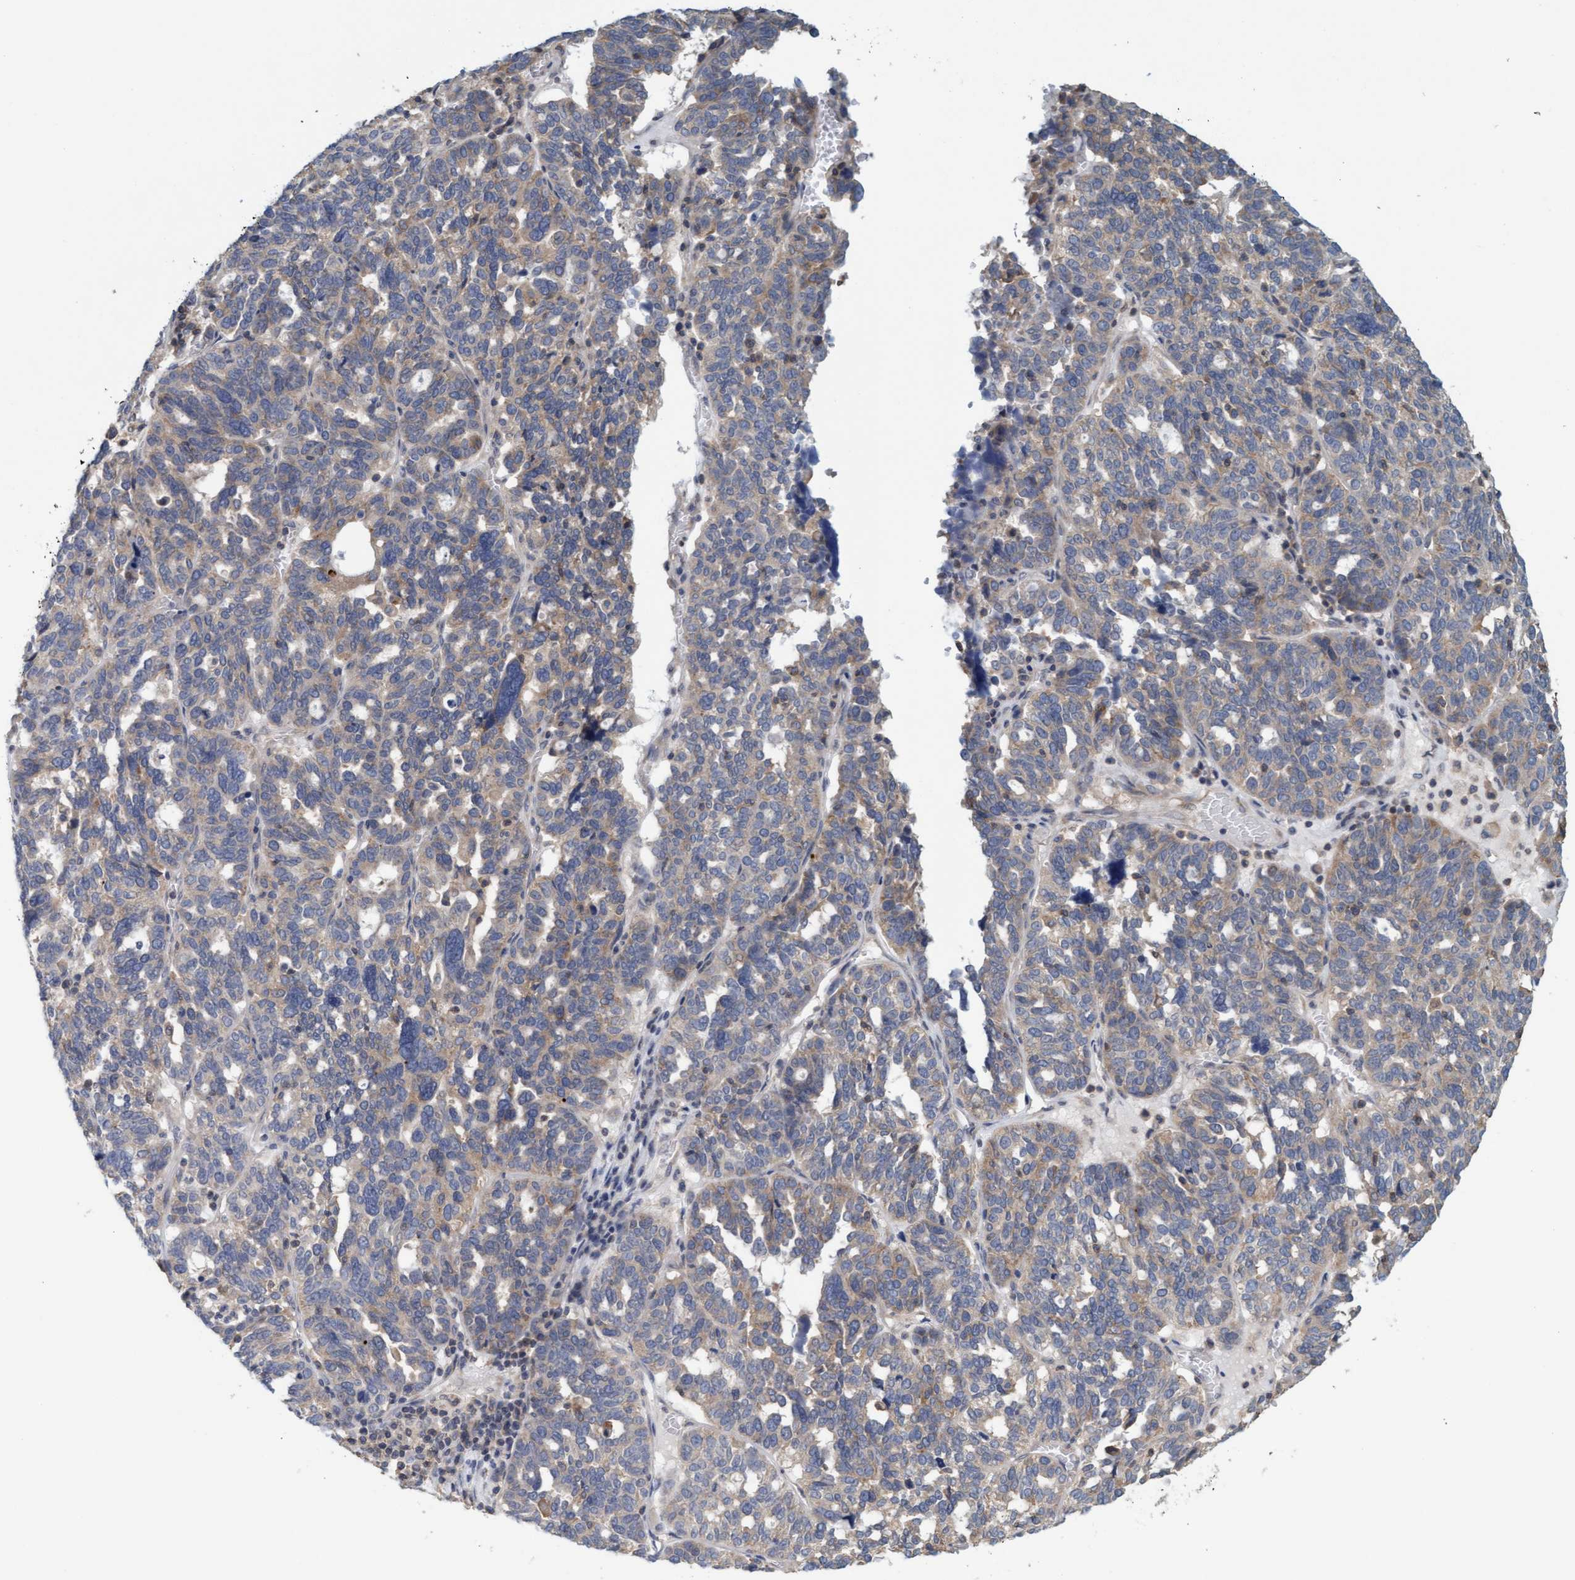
{"staining": {"intensity": "weak", "quantity": "25%-75%", "location": "cytoplasmic/membranous"}, "tissue": "ovarian cancer", "cell_type": "Tumor cells", "image_type": "cancer", "snomed": [{"axis": "morphology", "description": "Cystadenocarcinoma, serous, NOS"}, {"axis": "topography", "description": "Ovary"}], "caption": "Immunohistochemistry image of neoplastic tissue: human ovarian serous cystadenocarcinoma stained using immunohistochemistry exhibits low levels of weak protein expression localized specifically in the cytoplasmic/membranous of tumor cells, appearing as a cytoplasmic/membranous brown color.", "gene": "FXR2", "patient": {"sex": "female", "age": 59}}